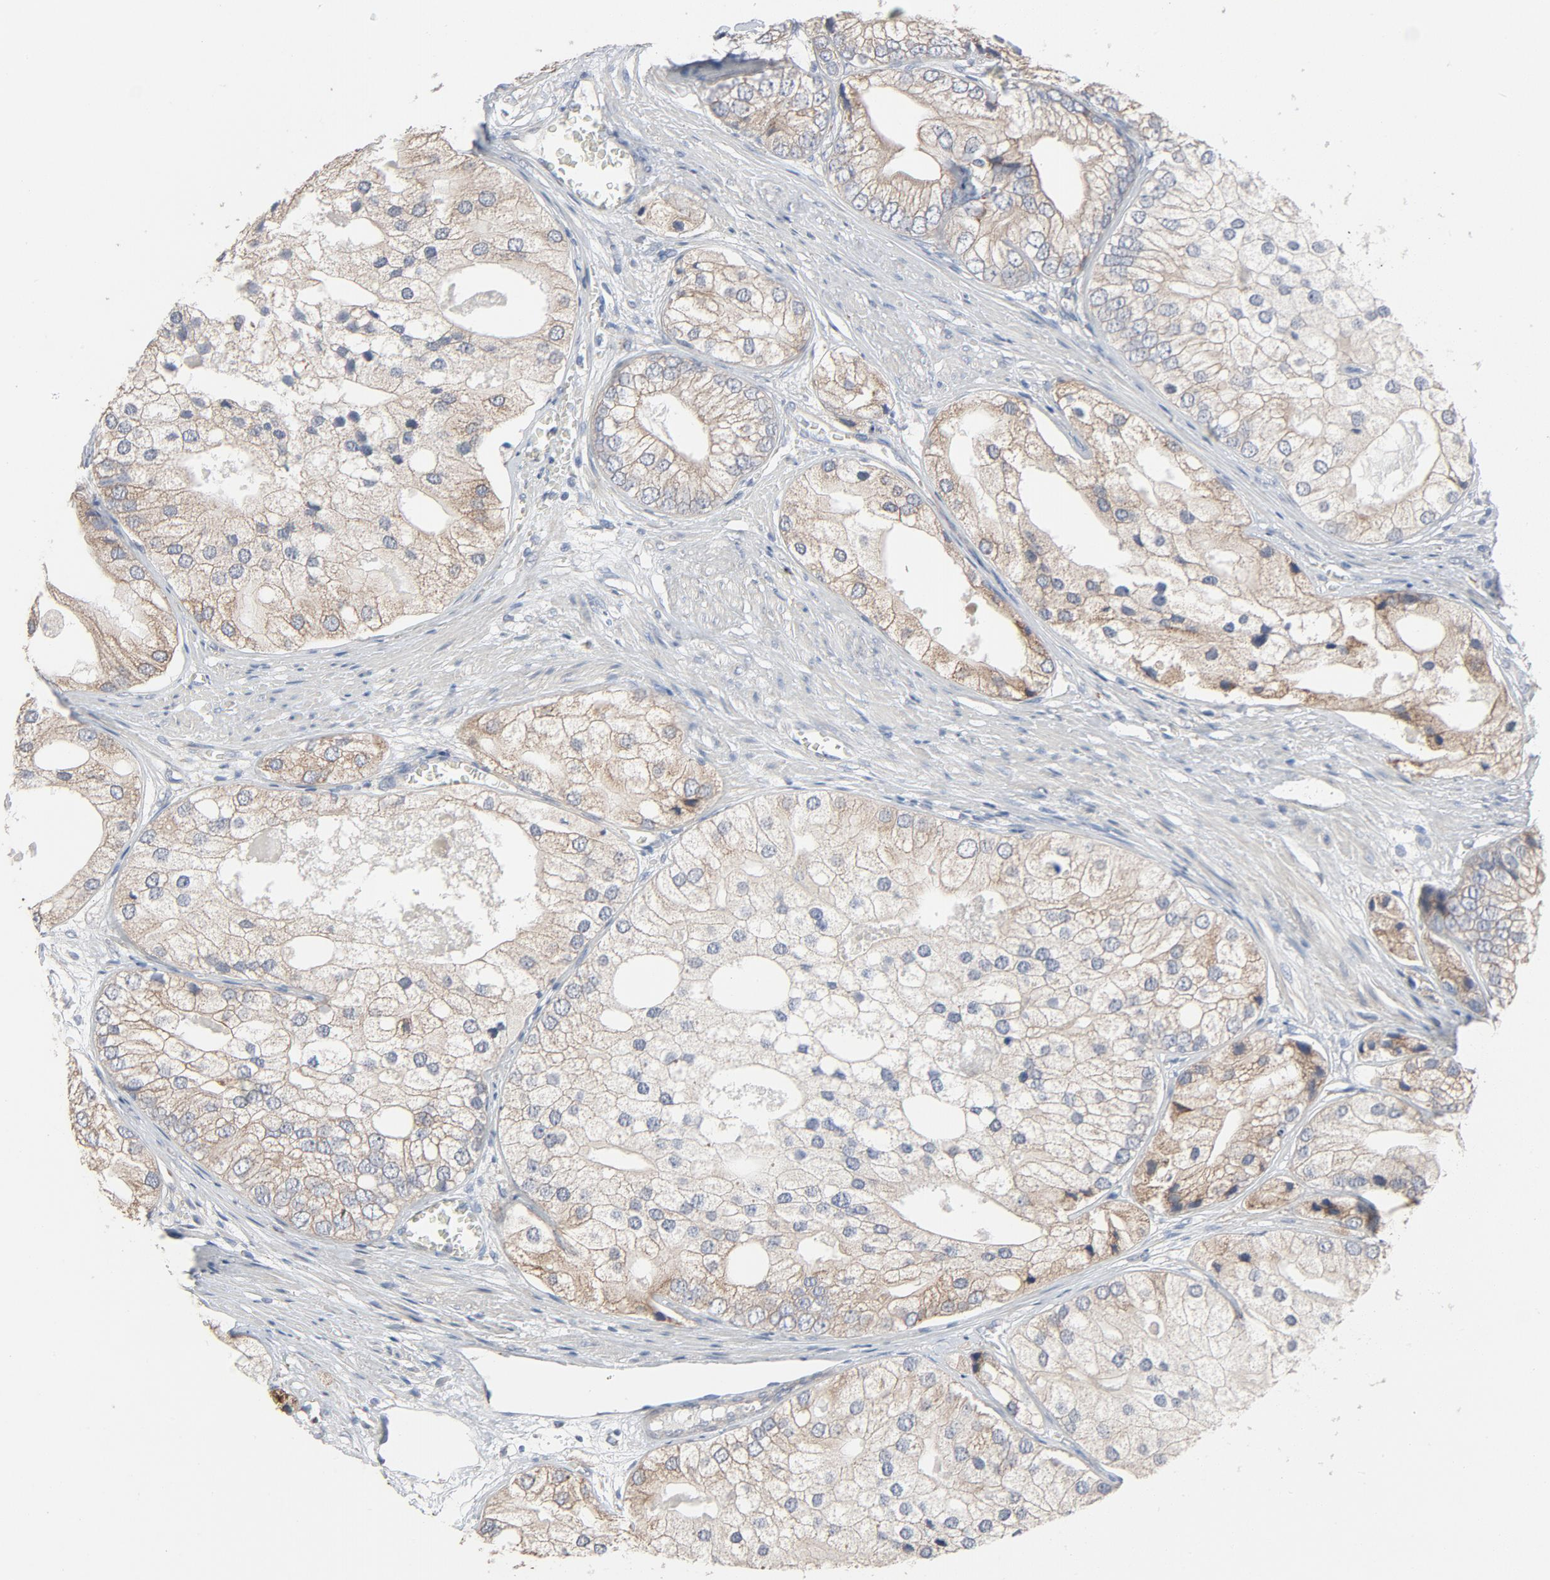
{"staining": {"intensity": "weak", "quantity": "25%-75%", "location": "cytoplasmic/membranous"}, "tissue": "prostate cancer", "cell_type": "Tumor cells", "image_type": "cancer", "snomed": [{"axis": "morphology", "description": "Adenocarcinoma, Low grade"}, {"axis": "topography", "description": "Prostate"}], "caption": "Immunohistochemistry histopathology image of human prostate cancer (adenocarcinoma (low-grade)) stained for a protein (brown), which shows low levels of weak cytoplasmic/membranous positivity in approximately 25%-75% of tumor cells.", "gene": "TLR4", "patient": {"sex": "male", "age": 69}}